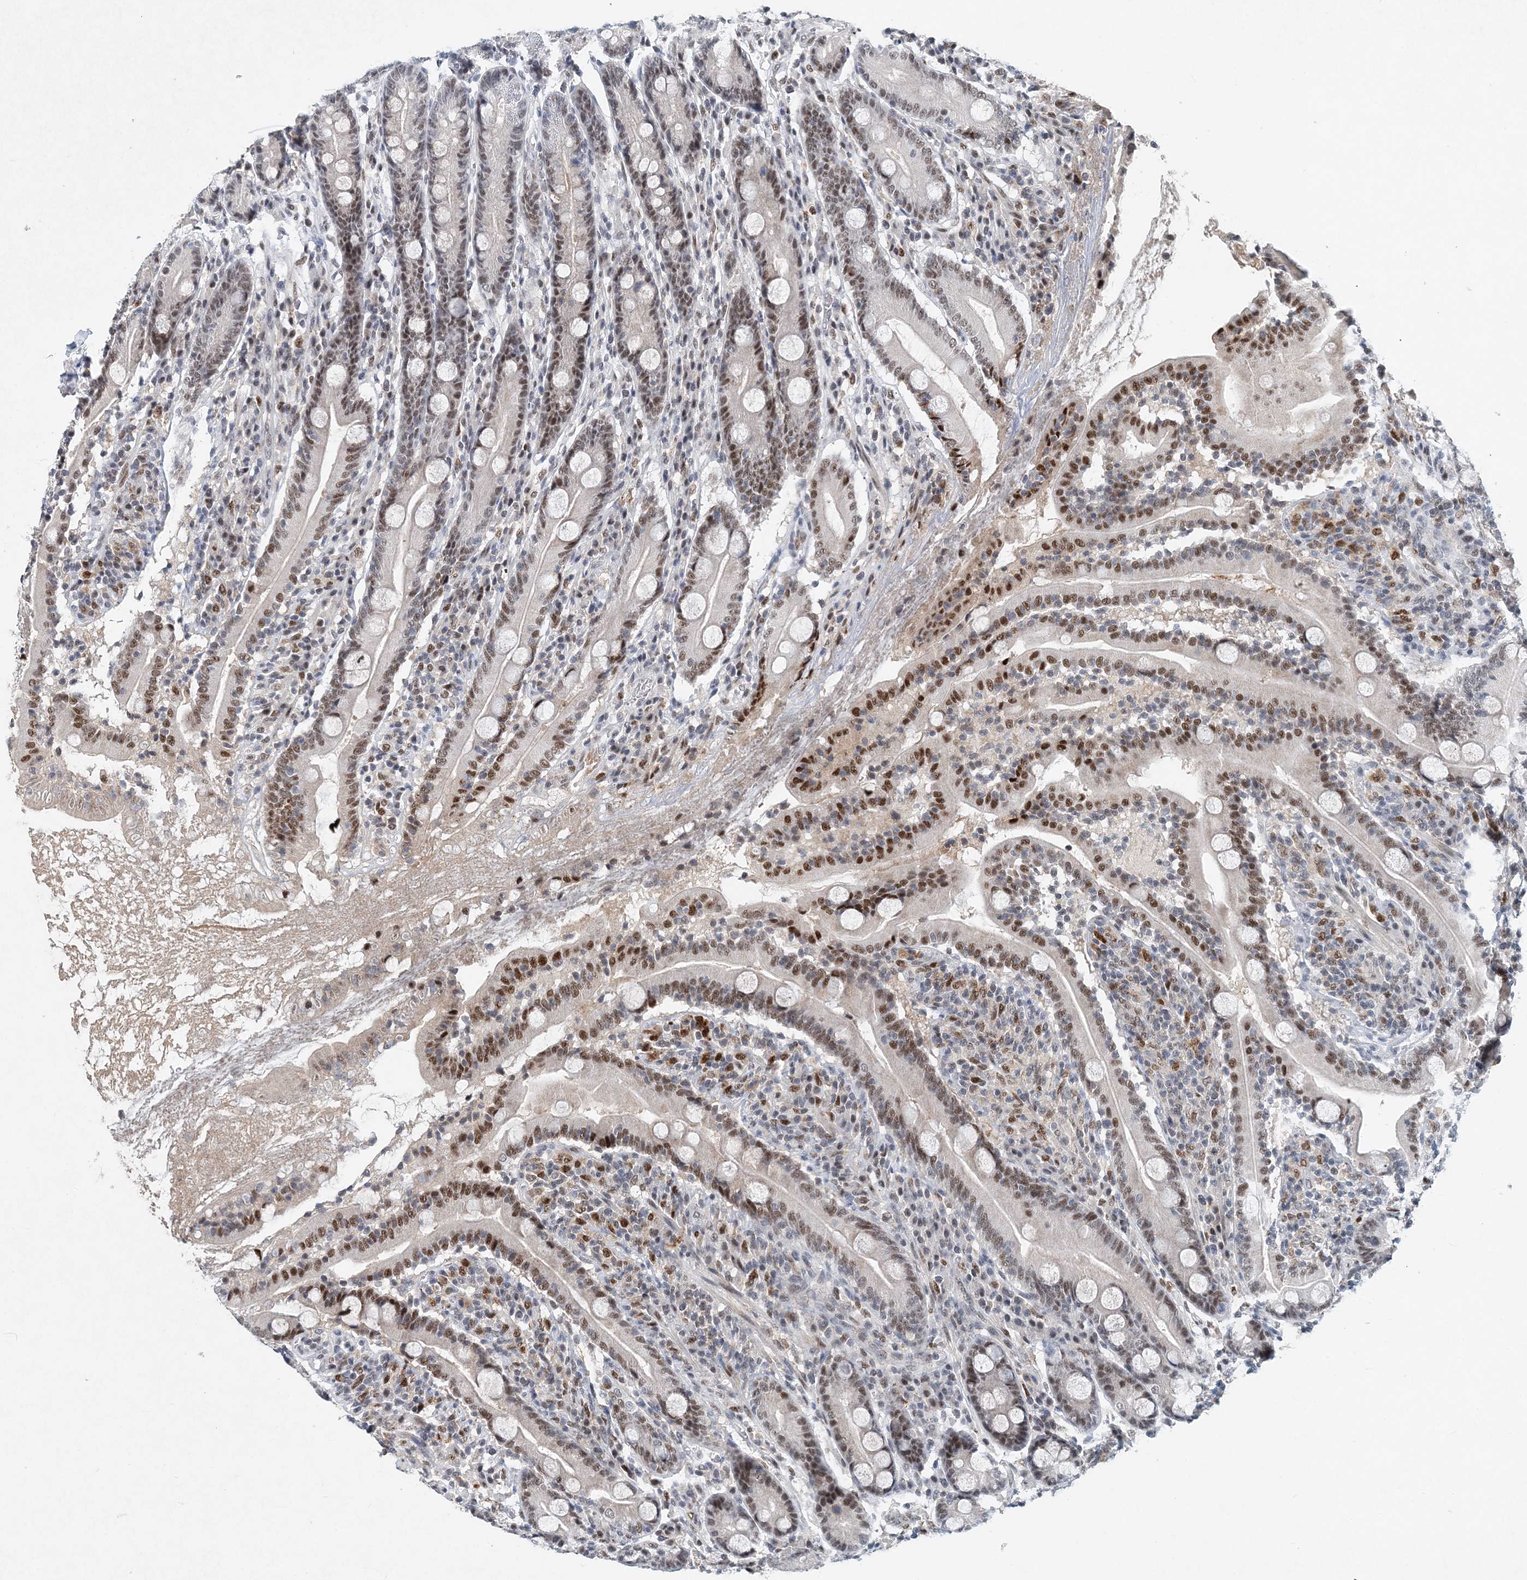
{"staining": {"intensity": "moderate", "quantity": ">75%", "location": "nuclear"}, "tissue": "duodenum", "cell_type": "Glandular cells", "image_type": "normal", "snomed": [{"axis": "morphology", "description": "Normal tissue, NOS"}, {"axis": "topography", "description": "Duodenum"}], "caption": "A high-resolution photomicrograph shows immunohistochemistry staining of benign duodenum, which shows moderate nuclear expression in about >75% of glandular cells. The staining was performed using DAB (3,3'-diaminobenzidine), with brown indicating positive protein expression. Nuclei are stained blue with hematoxylin.", "gene": "KPNA4", "patient": {"sex": "male", "age": 35}}